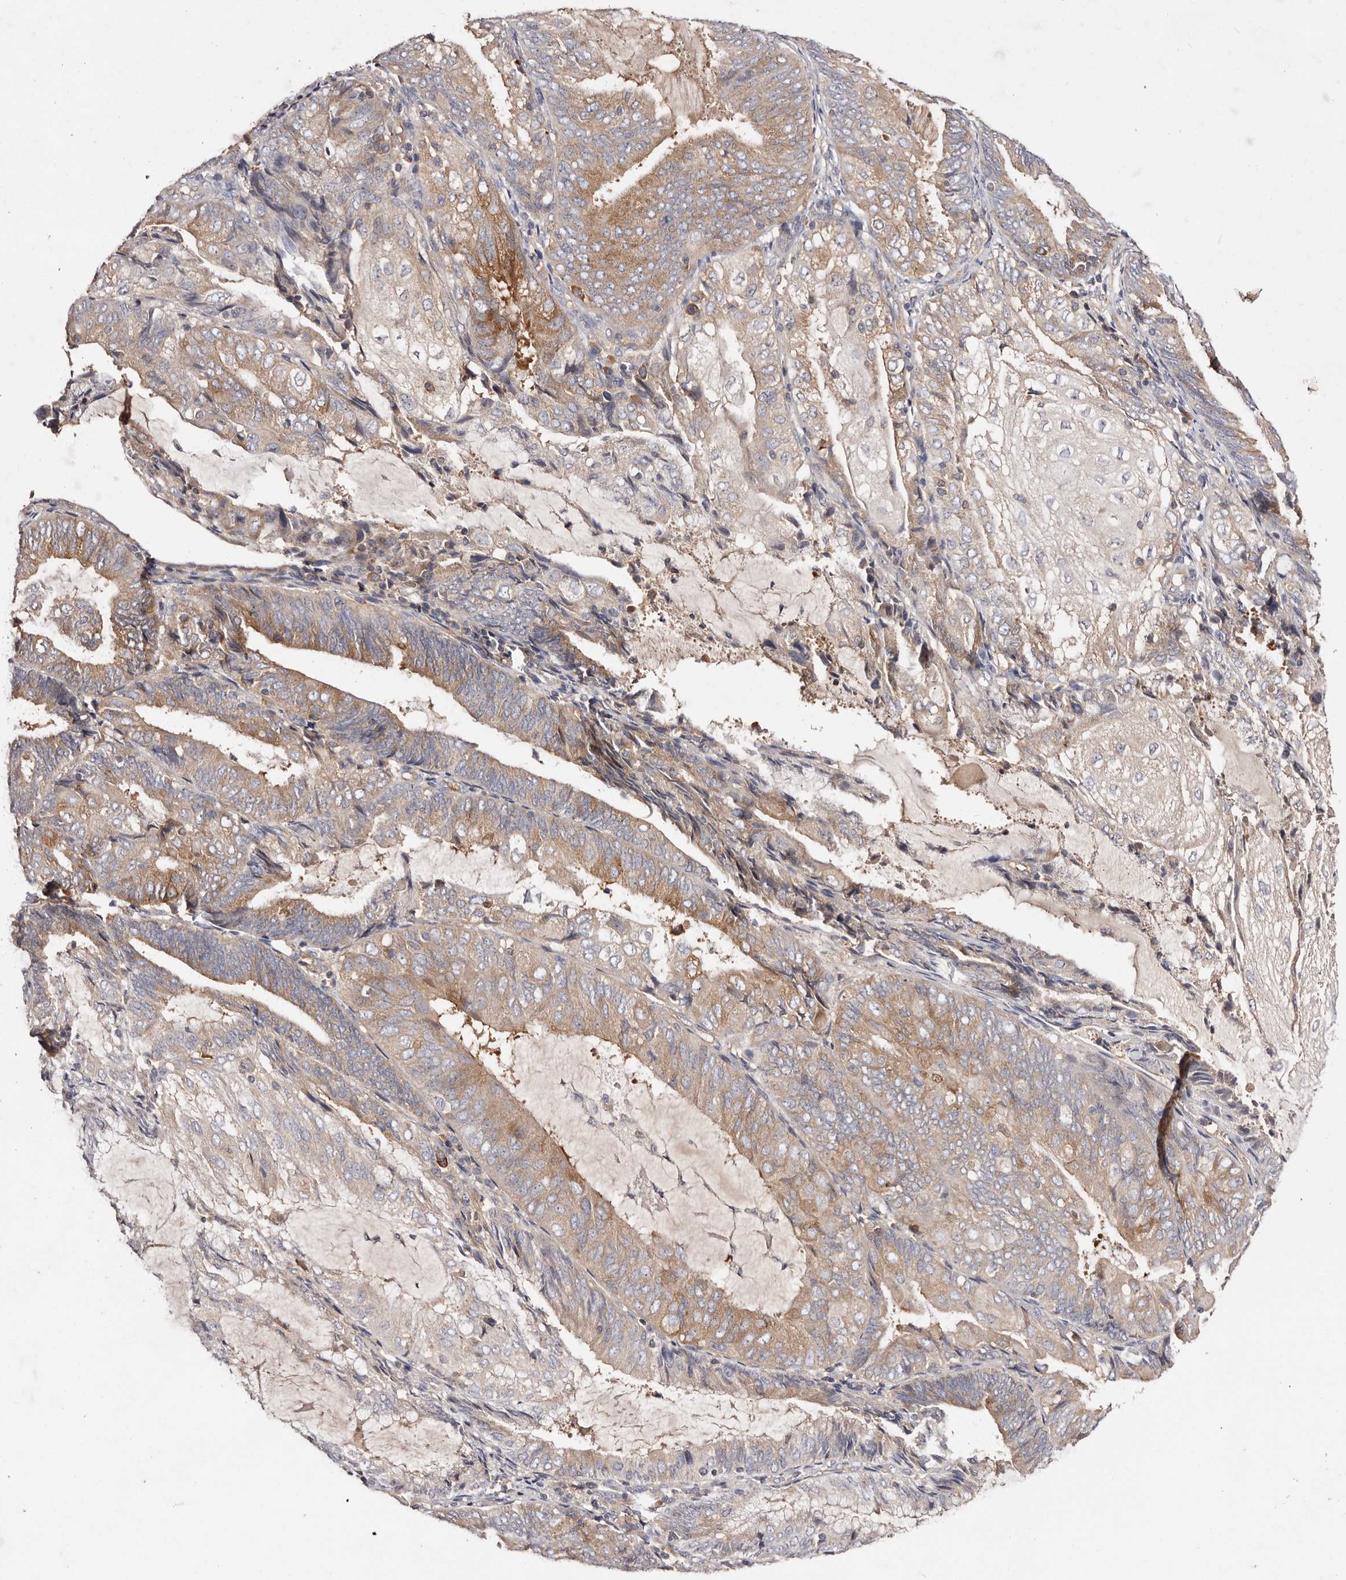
{"staining": {"intensity": "moderate", "quantity": ">75%", "location": "cytoplasmic/membranous"}, "tissue": "endometrial cancer", "cell_type": "Tumor cells", "image_type": "cancer", "snomed": [{"axis": "morphology", "description": "Adenocarcinoma, NOS"}, {"axis": "topography", "description": "Endometrium"}], "caption": "Brown immunohistochemical staining in human endometrial cancer displays moderate cytoplasmic/membranous staining in approximately >75% of tumor cells.", "gene": "LTV1", "patient": {"sex": "female", "age": 81}}